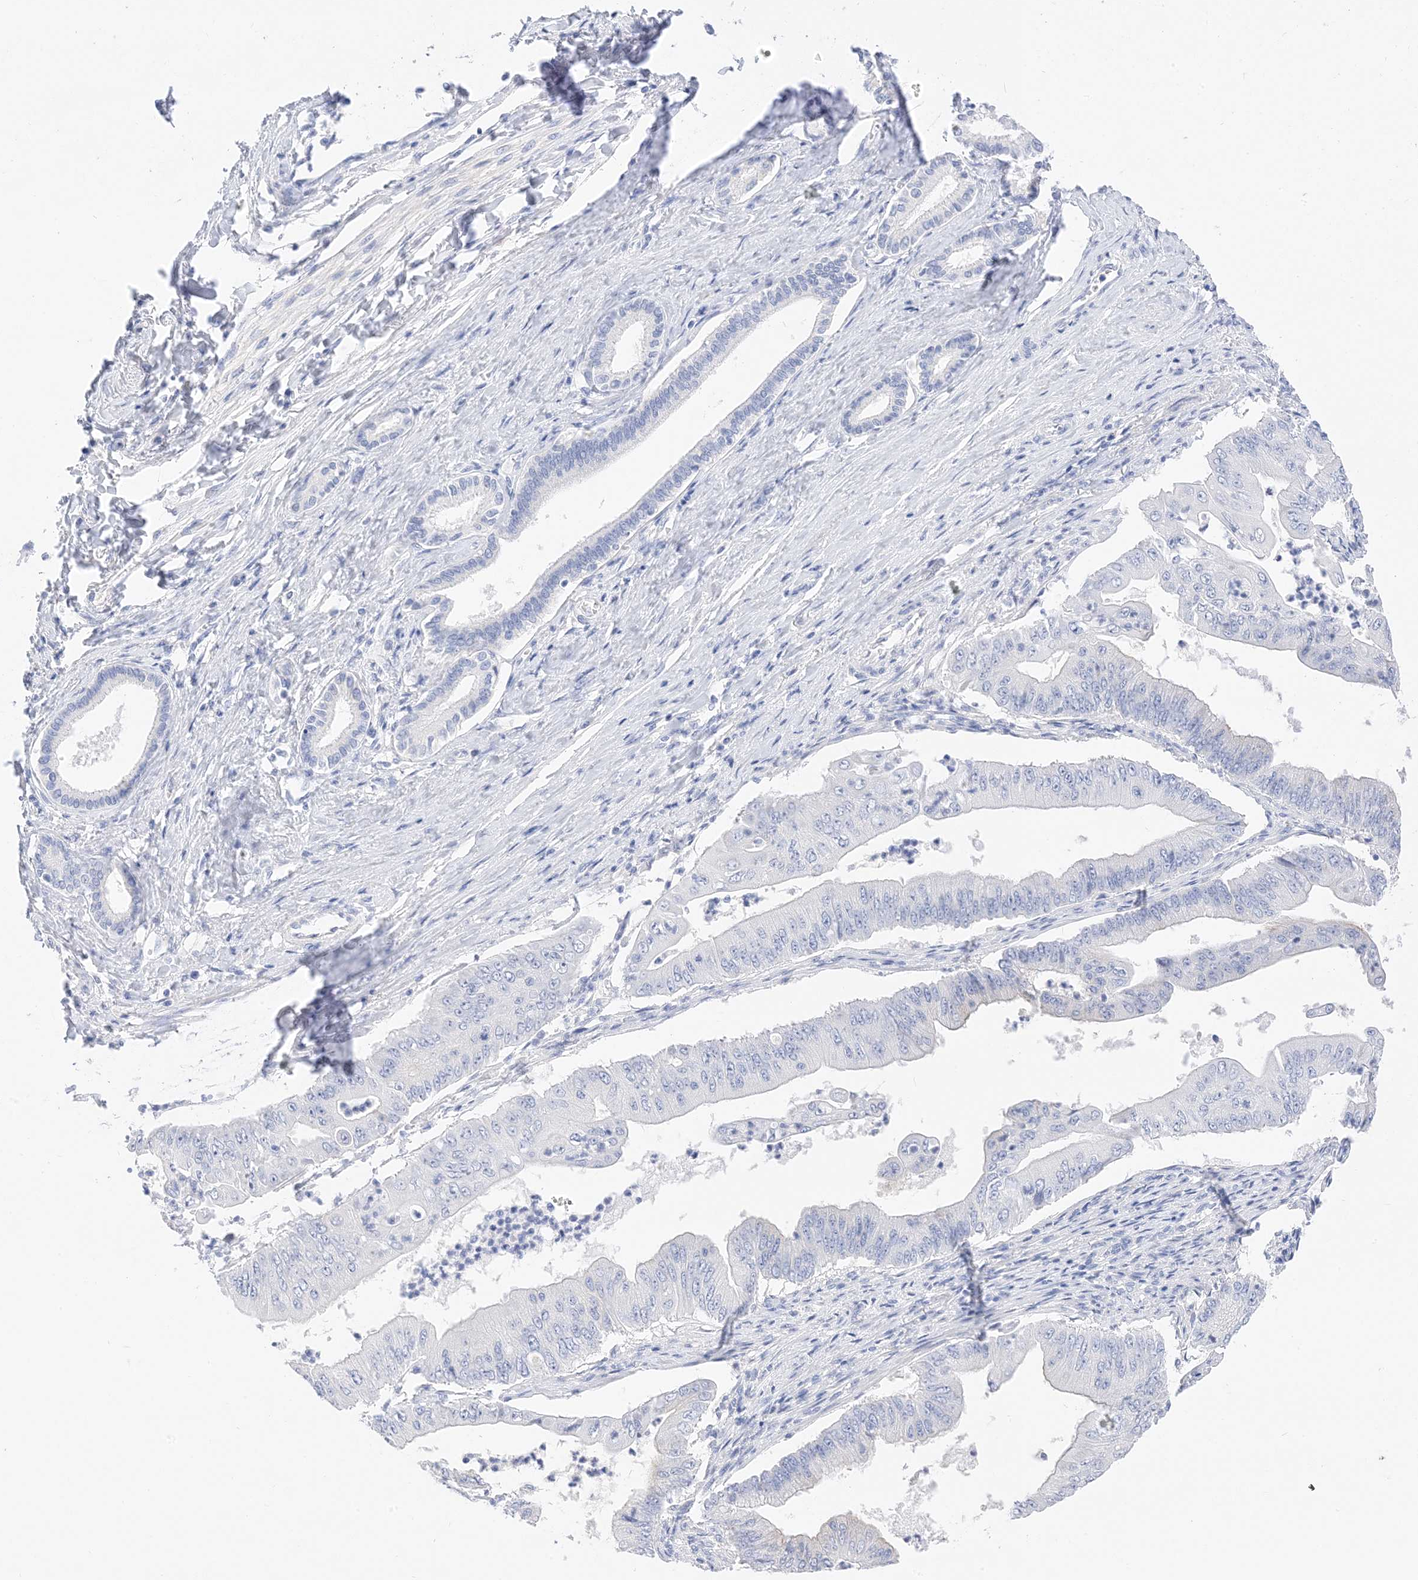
{"staining": {"intensity": "negative", "quantity": "none", "location": "none"}, "tissue": "pancreatic cancer", "cell_type": "Tumor cells", "image_type": "cancer", "snomed": [{"axis": "morphology", "description": "Adenocarcinoma, NOS"}, {"axis": "topography", "description": "Pancreas"}], "caption": "The micrograph reveals no staining of tumor cells in pancreatic cancer (adenocarcinoma). (DAB (3,3'-diaminobenzidine) immunohistochemistry with hematoxylin counter stain).", "gene": "MUC17", "patient": {"sex": "female", "age": 77}}